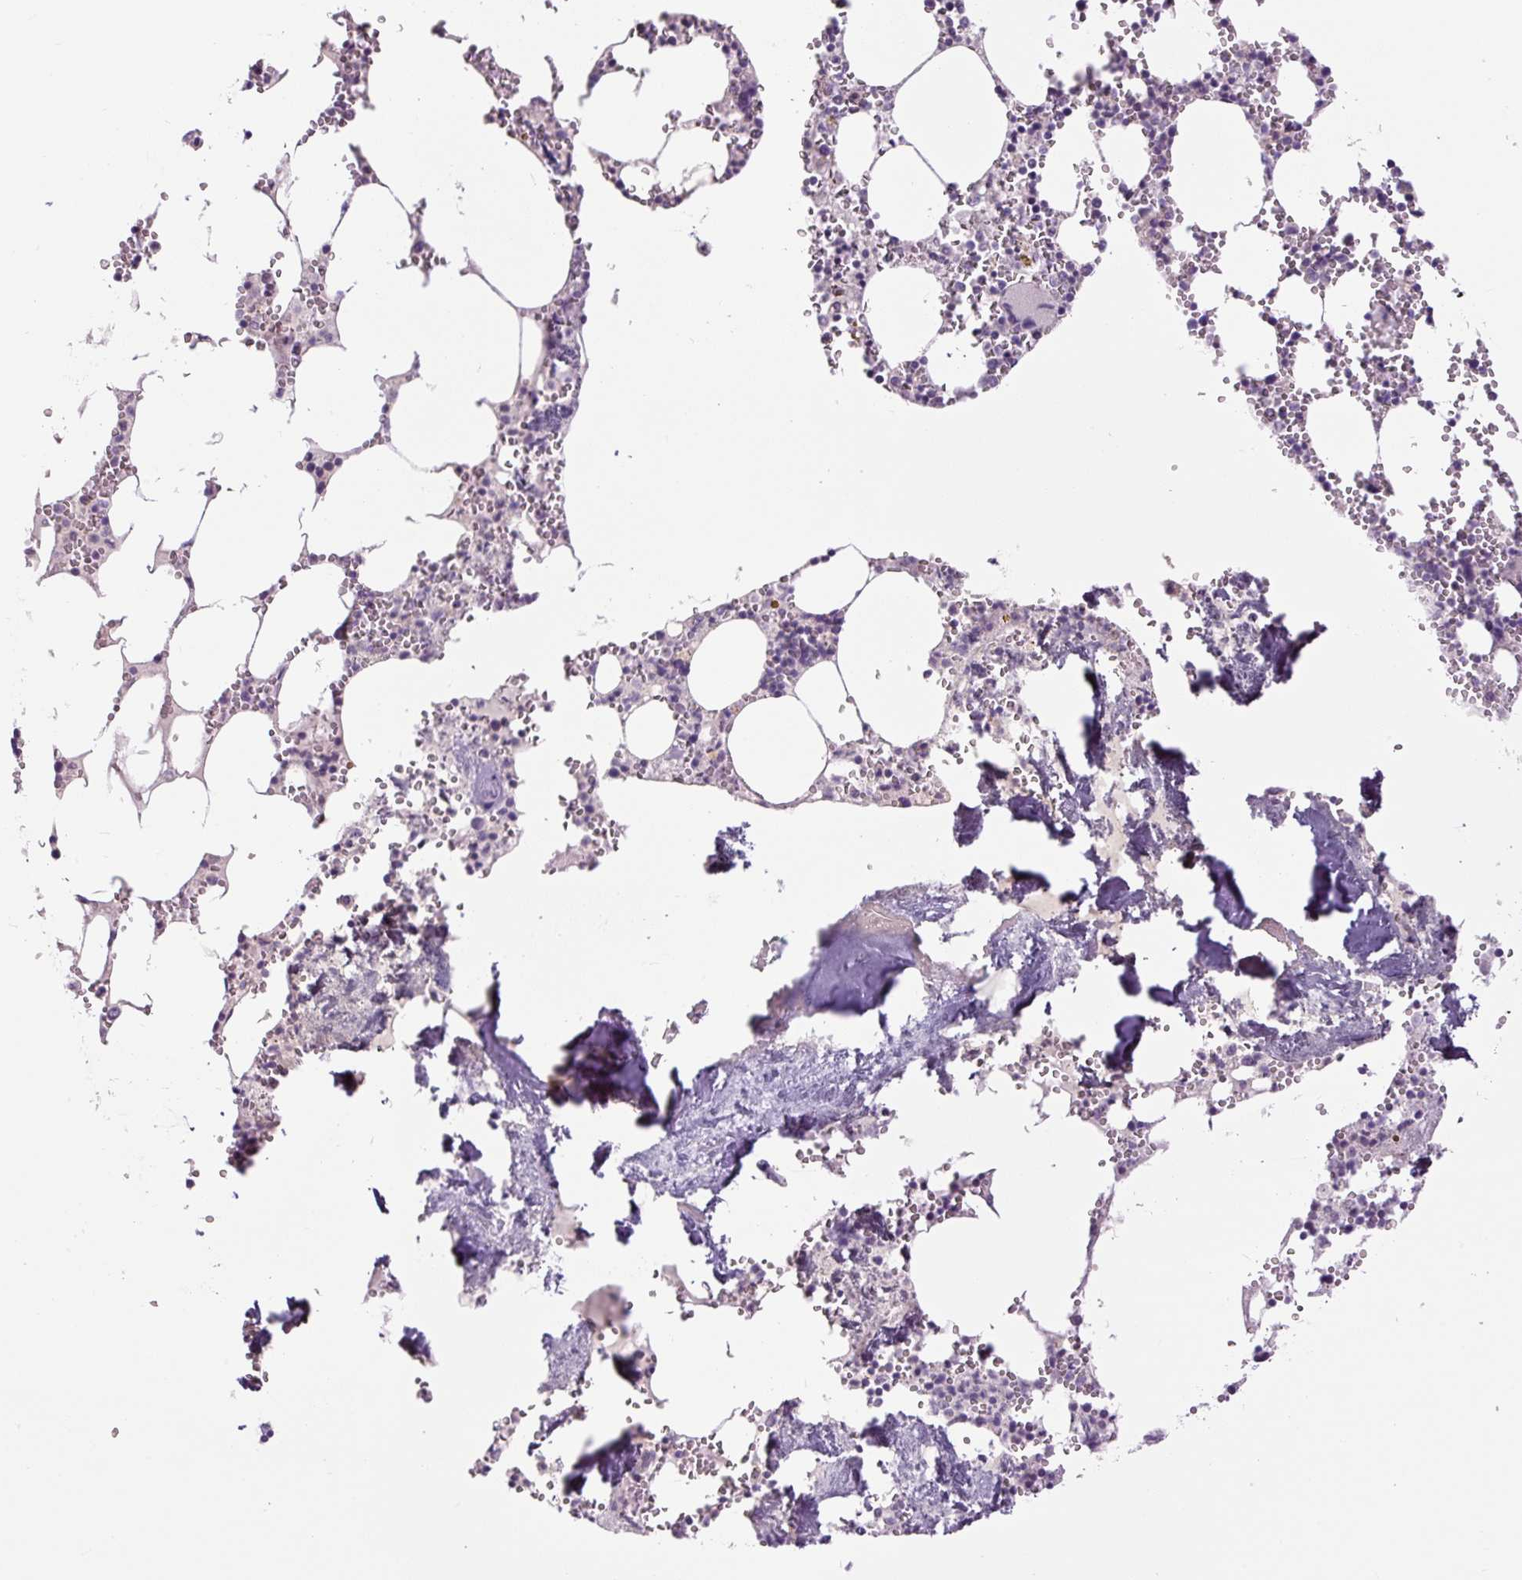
{"staining": {"intensity": "negative", "quantity": "none", "location": "none"}, "tissue": "bone marrow", "cell_type": "Hematopoietic cells", "image_type": "normal", "snomed": [{"axis": "morphology", "description": "Normal tissue, NOS"}, {"axis": "topography", "description": "Bone marrow"}], "caption": "A high-resolution photomicrograph shows immunohistochemistry (IHC) staining of normal bone marrow, which demonstrates no significant positivity in hematopoietic cells.", "gene": "FABP7", "patient": {"sex": "male", "age": 54}}